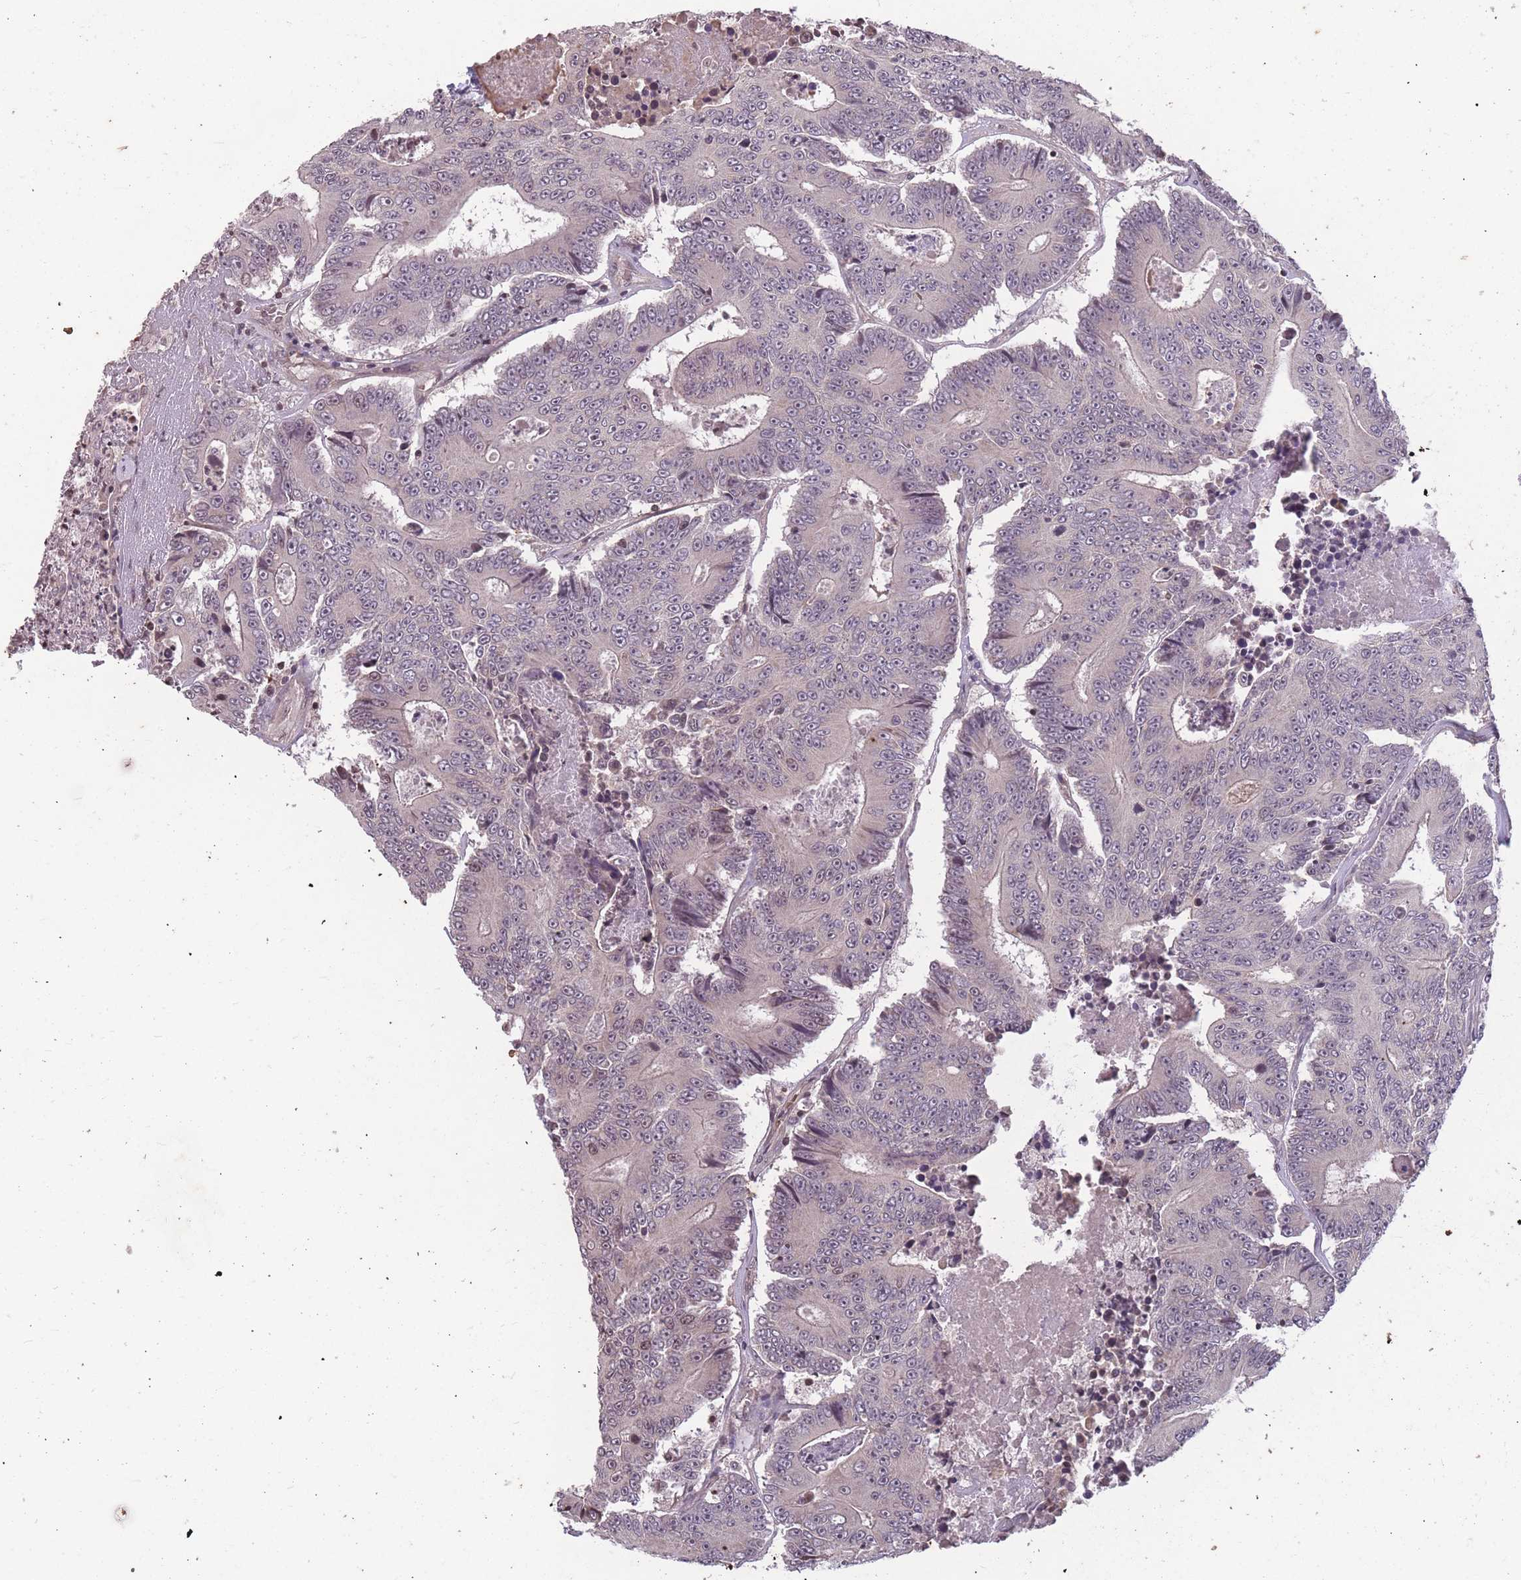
{"staining": {"intensity": "negative", "quantity": "none", "location": "none"}, "tissue": "colorectal cancer", "cell_type": "Tumor cells", "image_type": "cancer", "snomed": [{"axis": "morphology", "description": "Adenocarcinoma, NOS"}, {"axis": "topography", "description": "Colon"}], "caption": "Tumor cells show no significant protein positivity in colorectal adenocarcinoma. (DAB immunohistochemistry visualized using brightfield microscopy, high magnification).", "gene": "GGT5", "patient": {"sex": "male", "age": 83}}